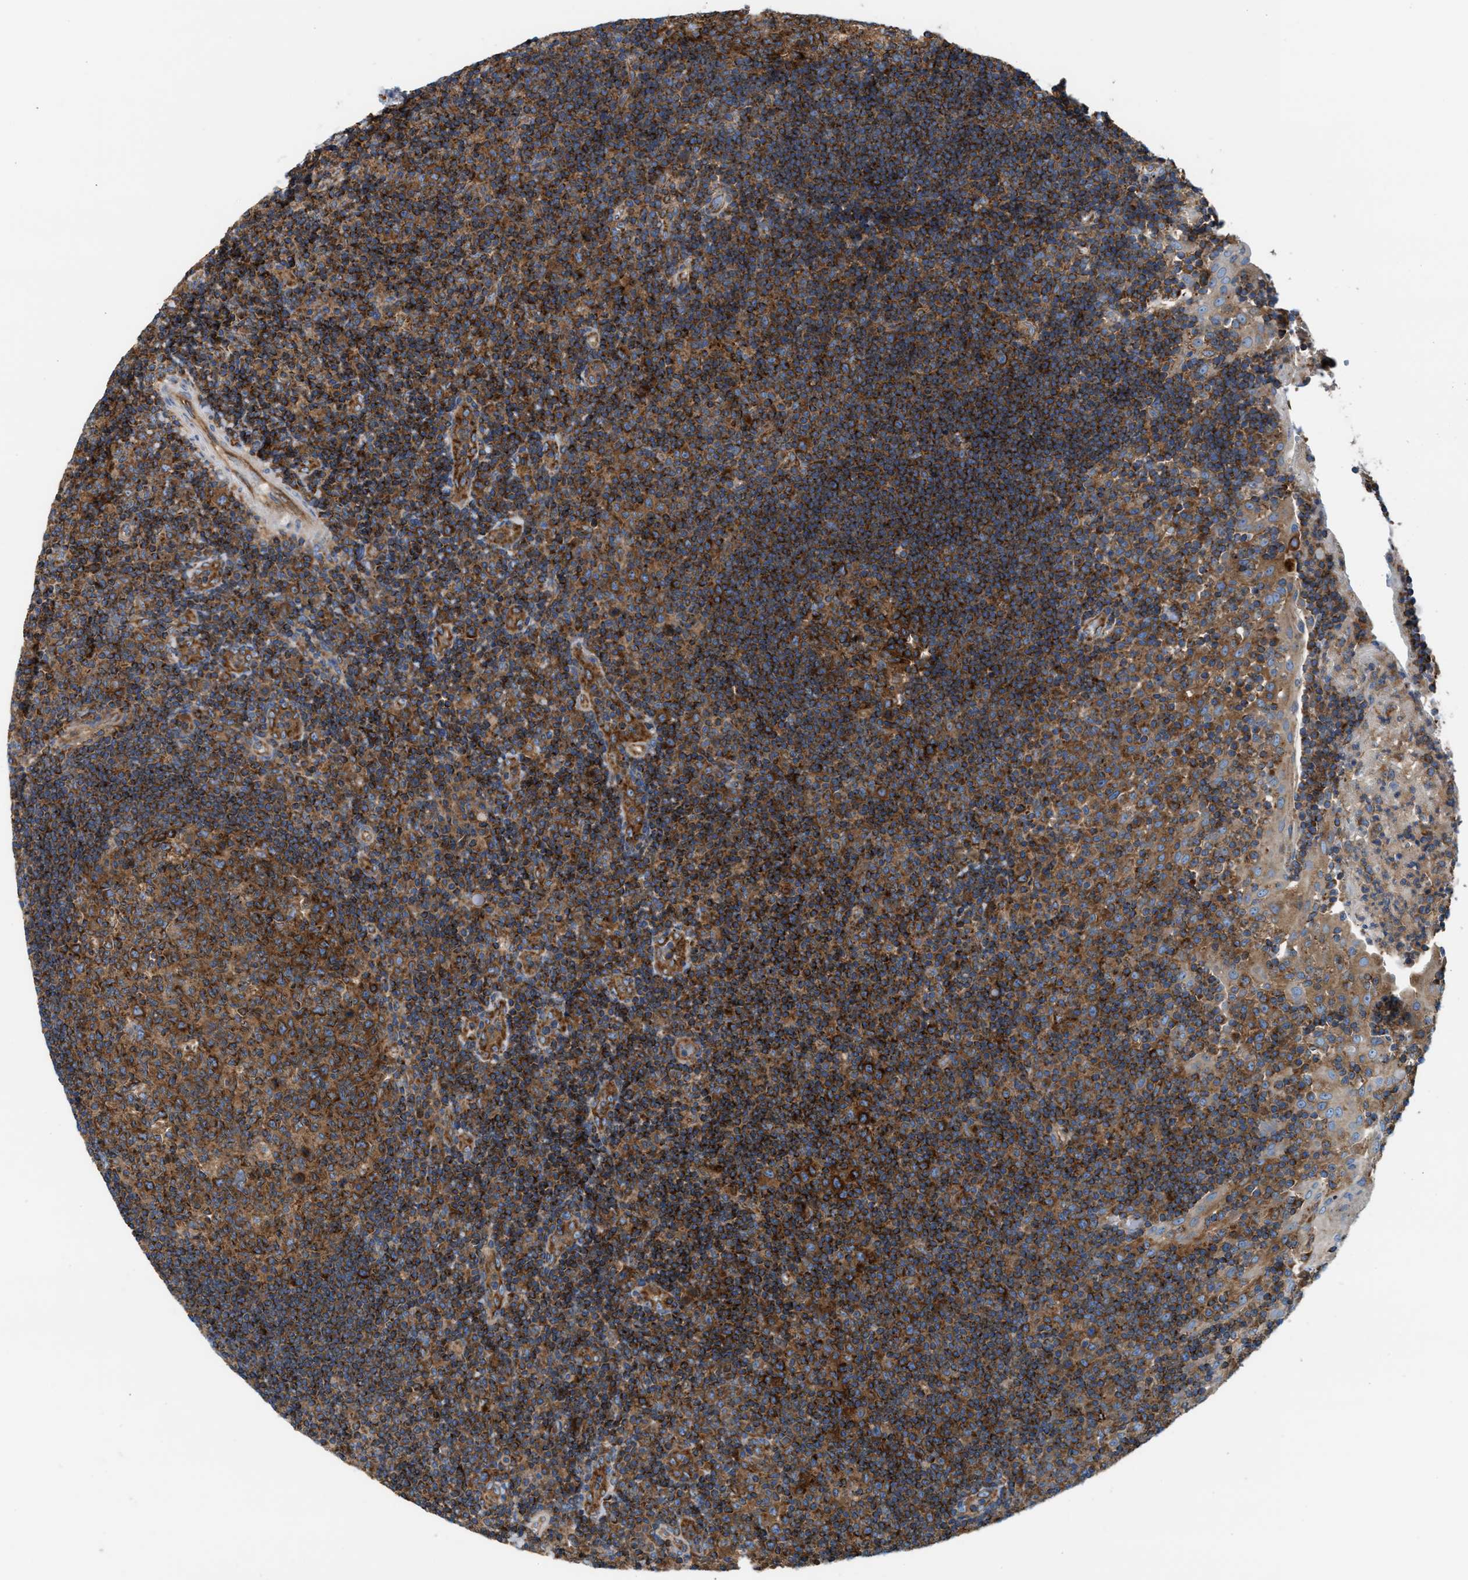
{"staining": {"intensity": "strong", "quantity": ">75%", "location": "cytoplasmic/membranous"}, "tissue": "tonsil", "cell_type": "Germinal center cells", "image_type": "normal", "snomed": [{"axis": "morphology", "description": "Normal tissue, NOS"}, {"axis": "topography", "description": "Tonsil"}], "caption": "About >75% of germinal center cells in unremarkable tonsil demonstrate strong cytoplasmic/membranous protein positivity as visualized by brown immunohistochemical staining.", "gene": "TBC1D15", "patient": {"sex": "female", "age": 40}}